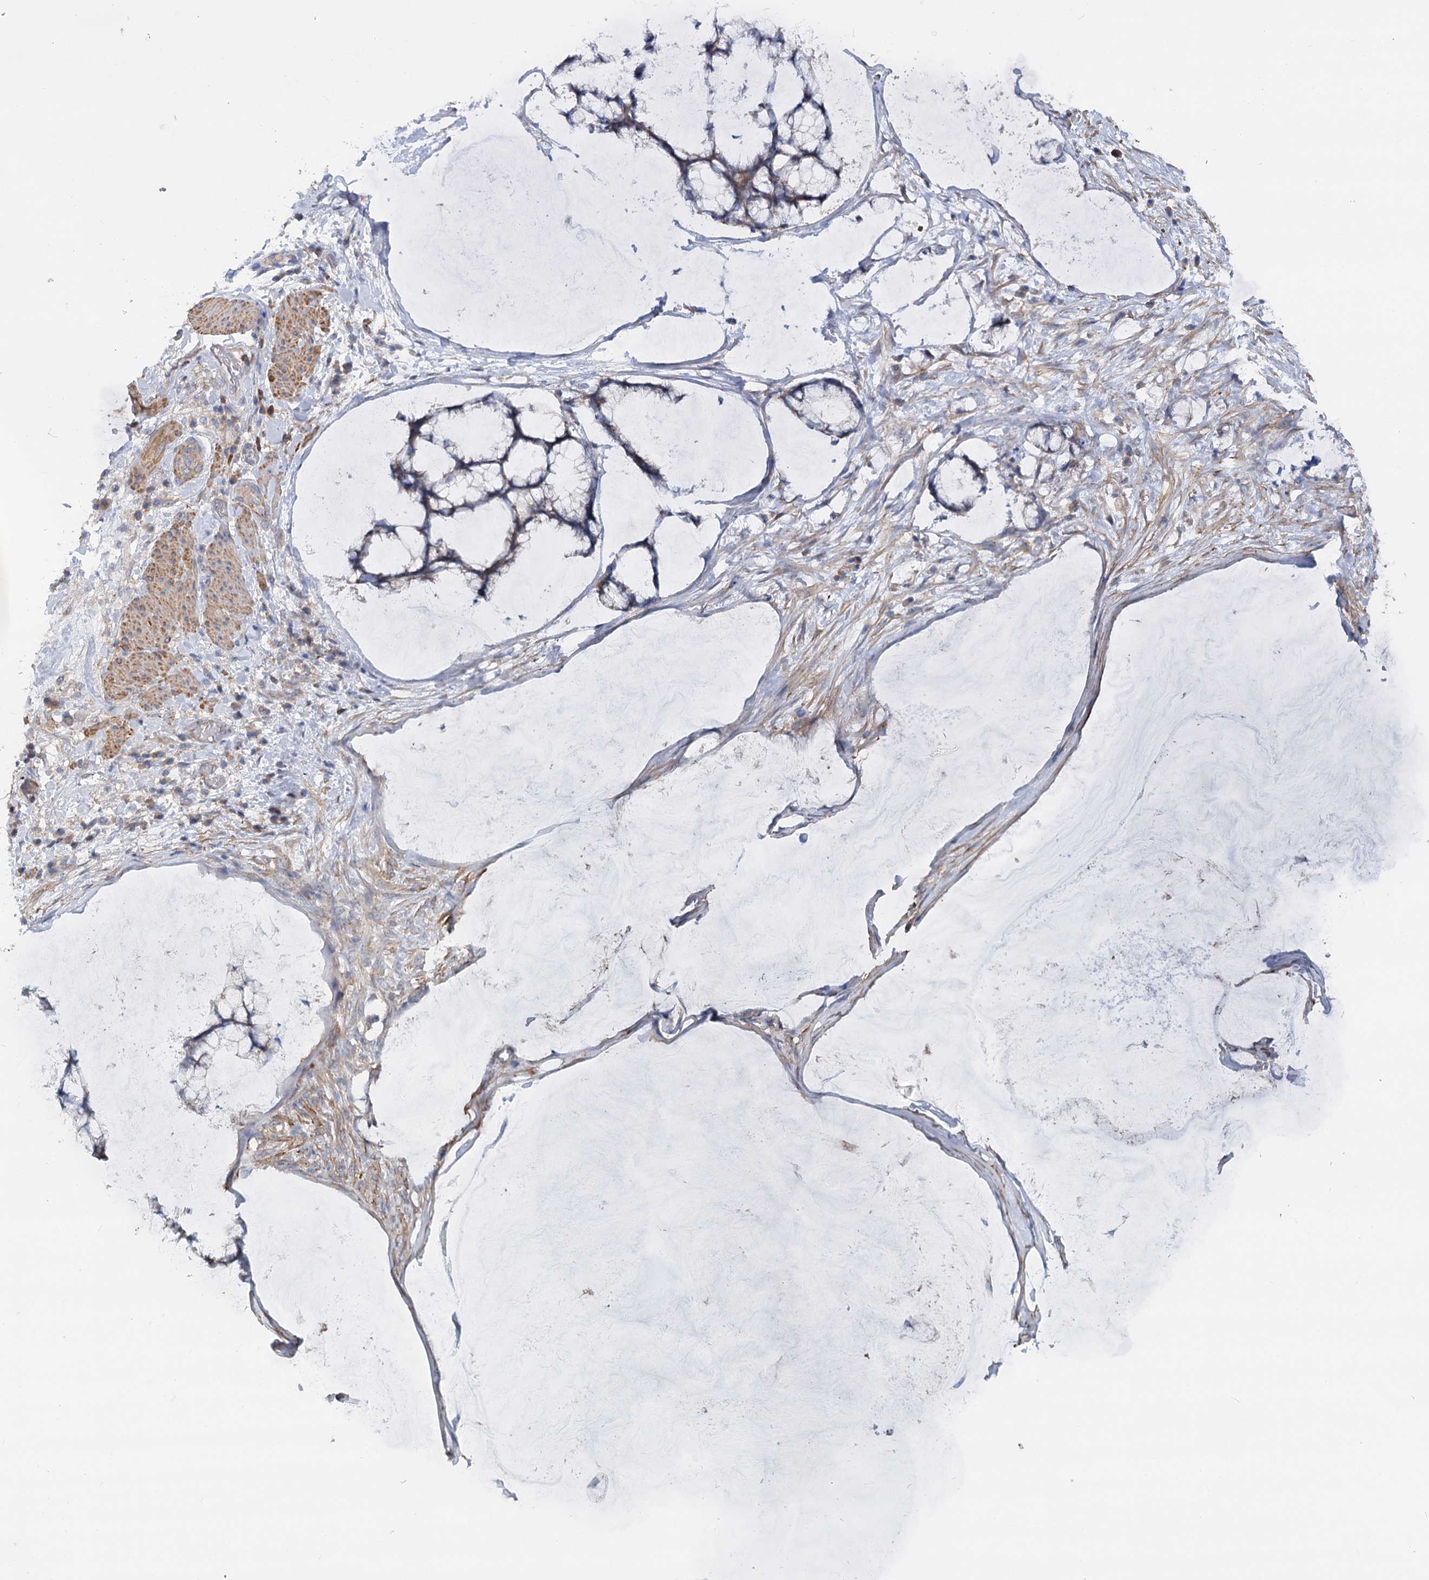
{"staining": {"intensity": "weak", "quantity": "<25%", "location": "cytoplasmic/membranous"}, "tissue": "ovarian cancer", "cell_type": "Tumor cells", "image_type": "cancer", "snomed": [{"axis": "morphology", "description": "Cystadenocarcinoma, mucinous, NOS"}, {"axis": "topography", "description": "Ovary"}], "caption": "The immunohistochemistry image has no significant staining in tumor cells of ovarian cancer tissue. (Stains: DAB immunohistochemistry with hematoxylin counter stain, Microscopy: brightfield microscopy at high magnification).", "gene": "LARP1B", "patient": {"sex": "female", "age": 42}}